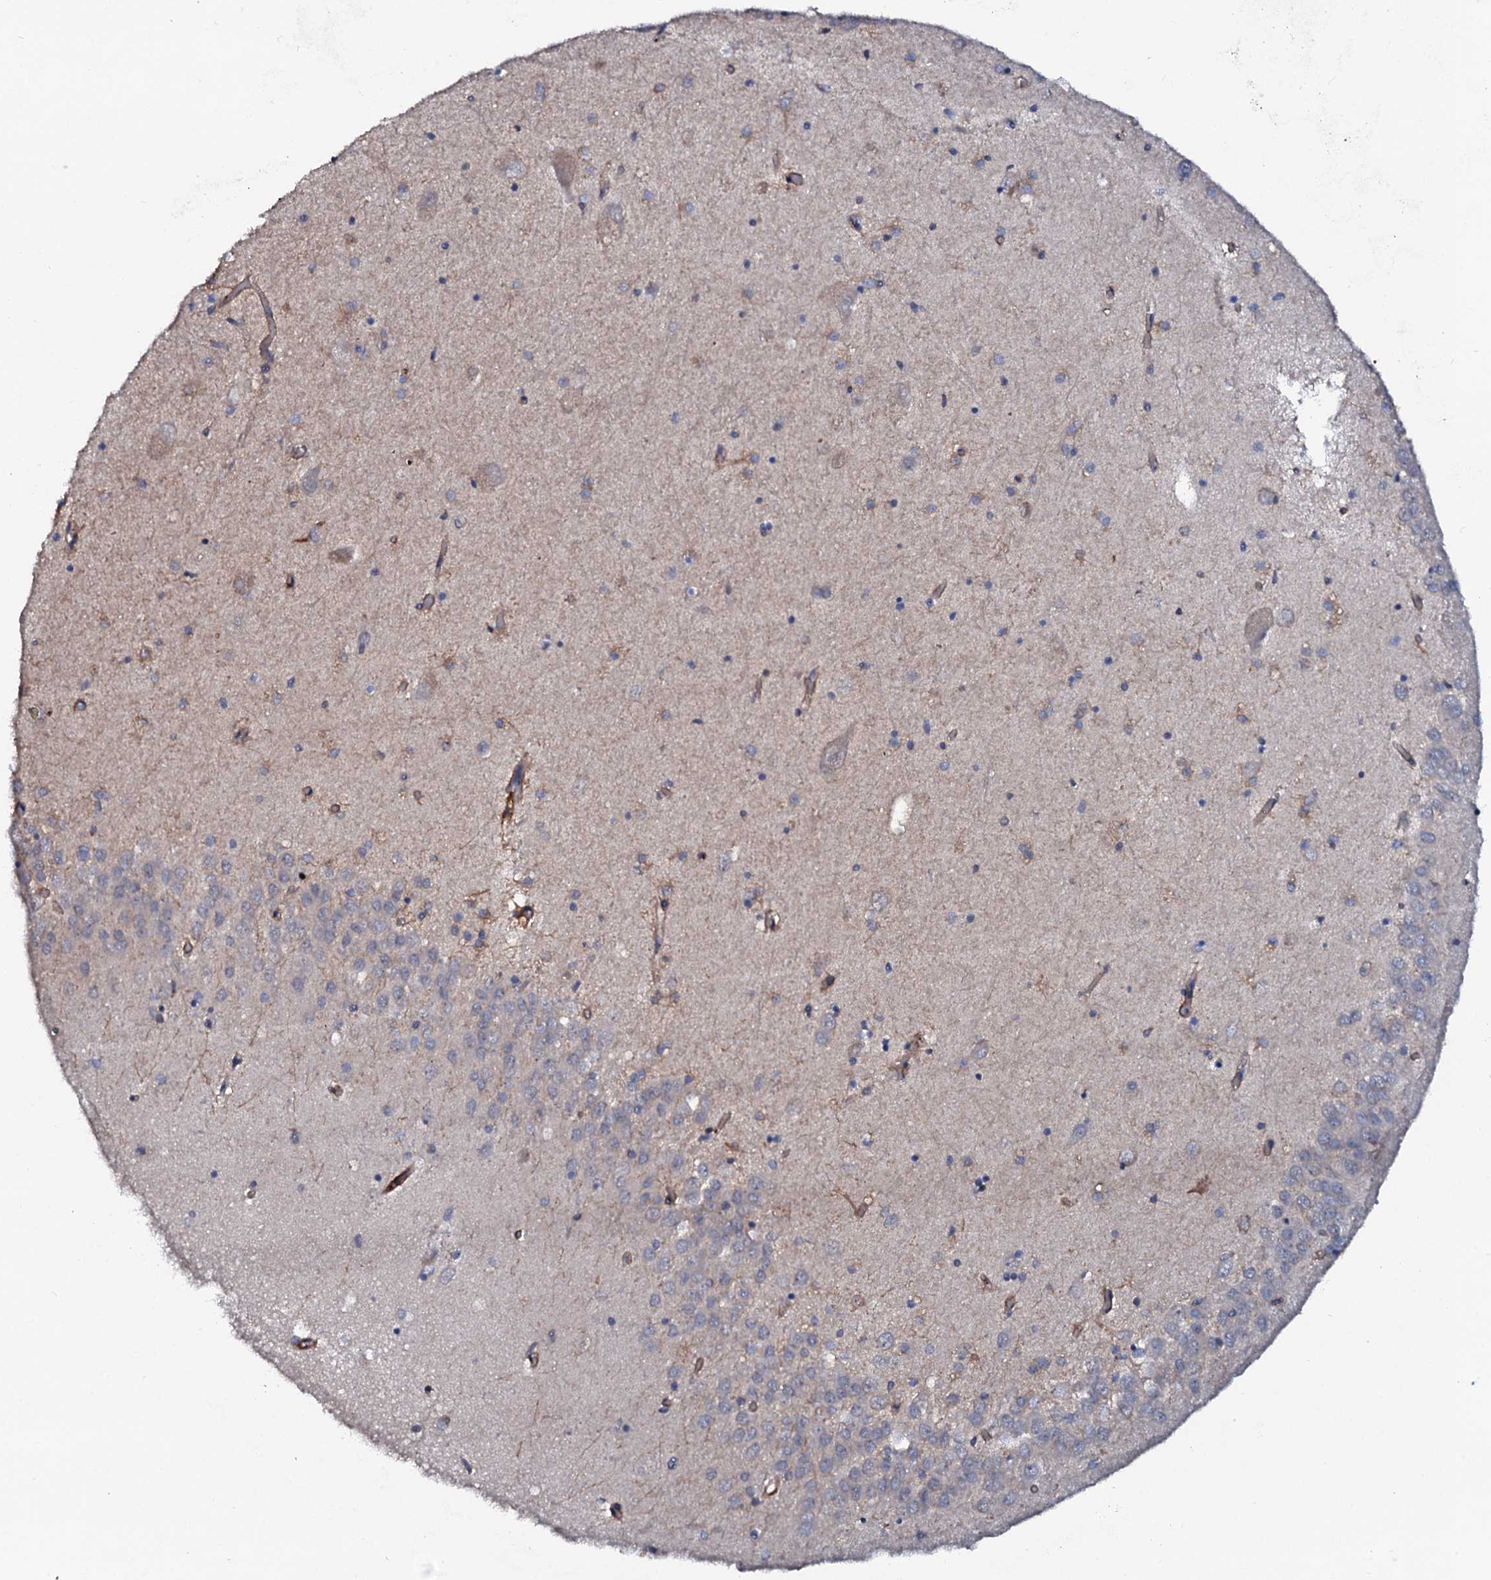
{"staining": {"intensity": "negative", "quantity": "none", "location": "none"}, "tissue": "hippocampus", "cell_type": "Glial cells", "image_type": "normal", "snomed": [{"axis": "morphology", "description": "Normal tissue, NOS"}, {"axis": "topography", "description": "Hippocampus"}], "caption": "Immunohistochemical staining of unremarkable human hippocampus displays no significant positivity in glial cells.", "gene": "VAMP8", "patient": {"sex": "male", "age": 70}}